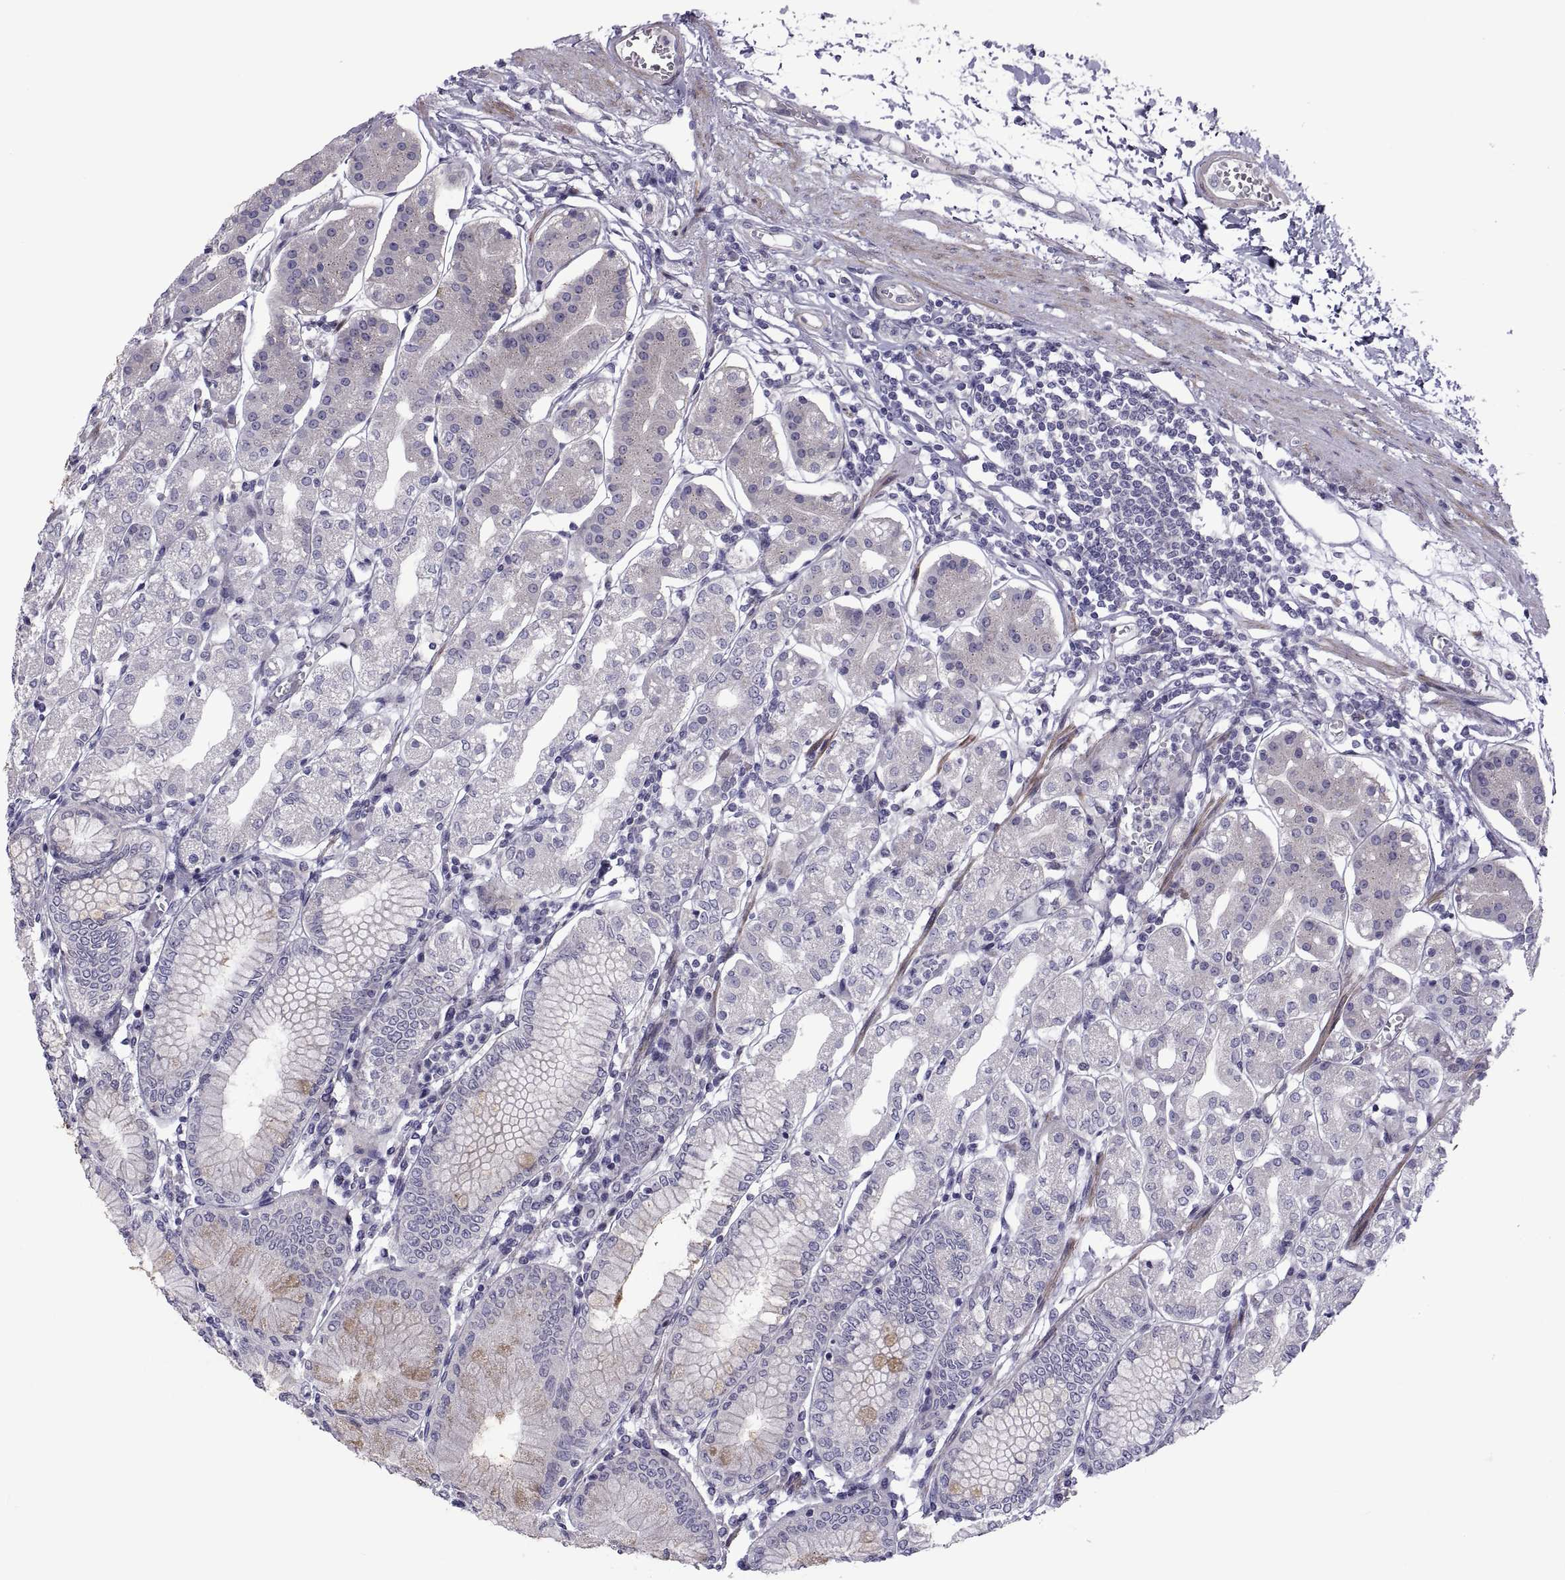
{"staining": {"intensity": "negative", "quantity": "none", "location": "none"}, "tissue": "stomach", "cell_type": "Glandular cells", "image_type": "normal", "snomed": [{"axis": "morphology", "description": "Normal tissue, NOS"}, {"axis": "topography", "description": "Skeletal muscle"}, {"axis": "topography", "description": "Stomach"}], "caption": "Glandular cells show no significant staining in normal stomach. The staining was performed using DAB to visualize the protein expression in brown, while the nuclei were stained in blue with hematoxylin (Magnification: 20x).", "gene": "TMEM158", "patient": {"sex": "female", "age": 57}}